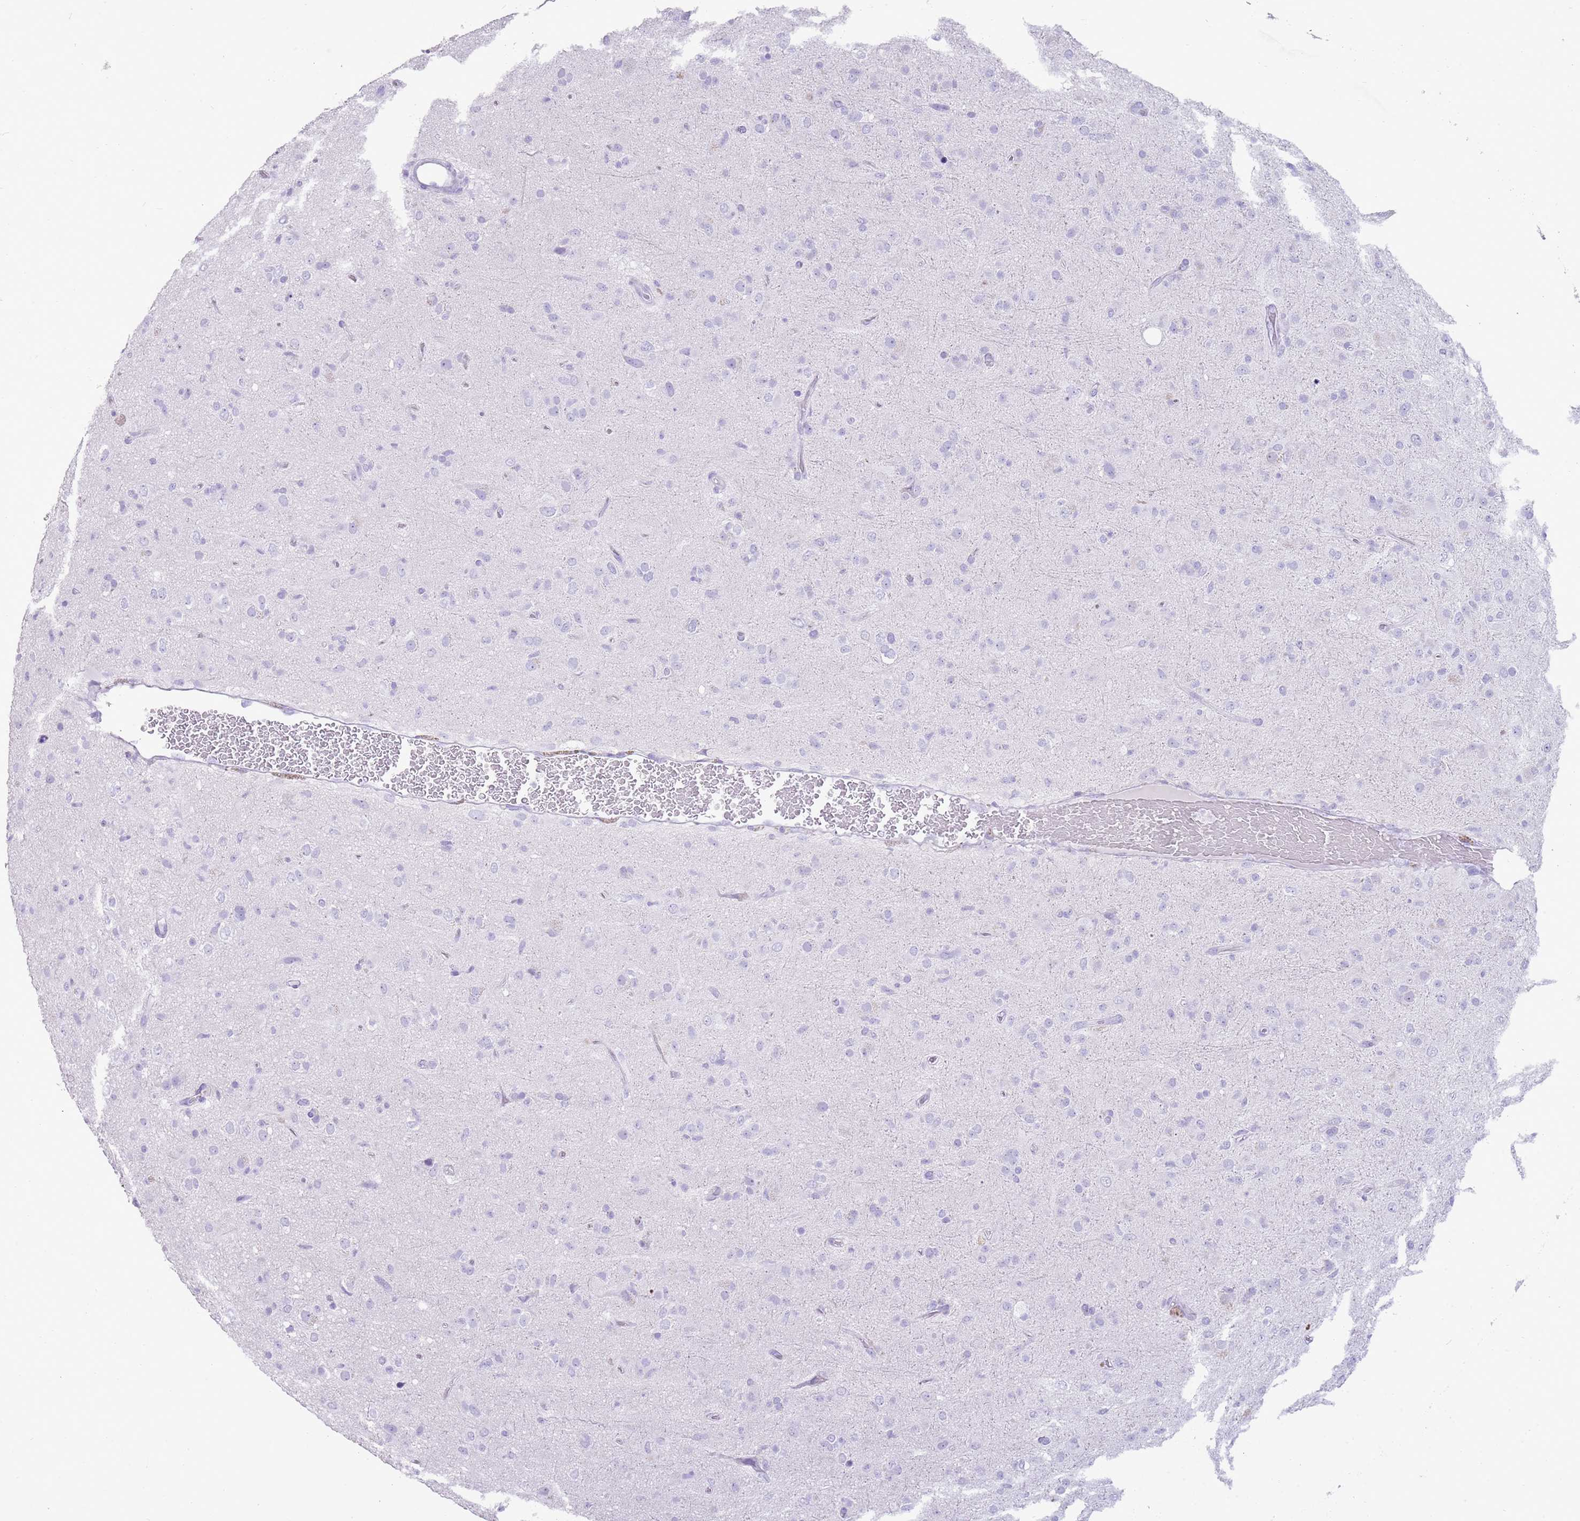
{"staining": {"intensity": "negative", "quantity": "none", "location": "none"}, "tissue": "glioma", "cell_type": "Tumor cells", "image_type": "cancer", "snomed": [{"axis": "morphology", "description": "Glioma, malignant, Low grade"}, {"axis": "topography", "description": "Brain"}], "caption": "This image is of malignant glioma (low-grade) stained with immunohistochemistry (IHC) to label a protein in brown with the nuclei are counter-stained blue. There is no expression in tumor cells.", "gene": "NBPF3", "patient": {"sex": "male", "age": 65}}